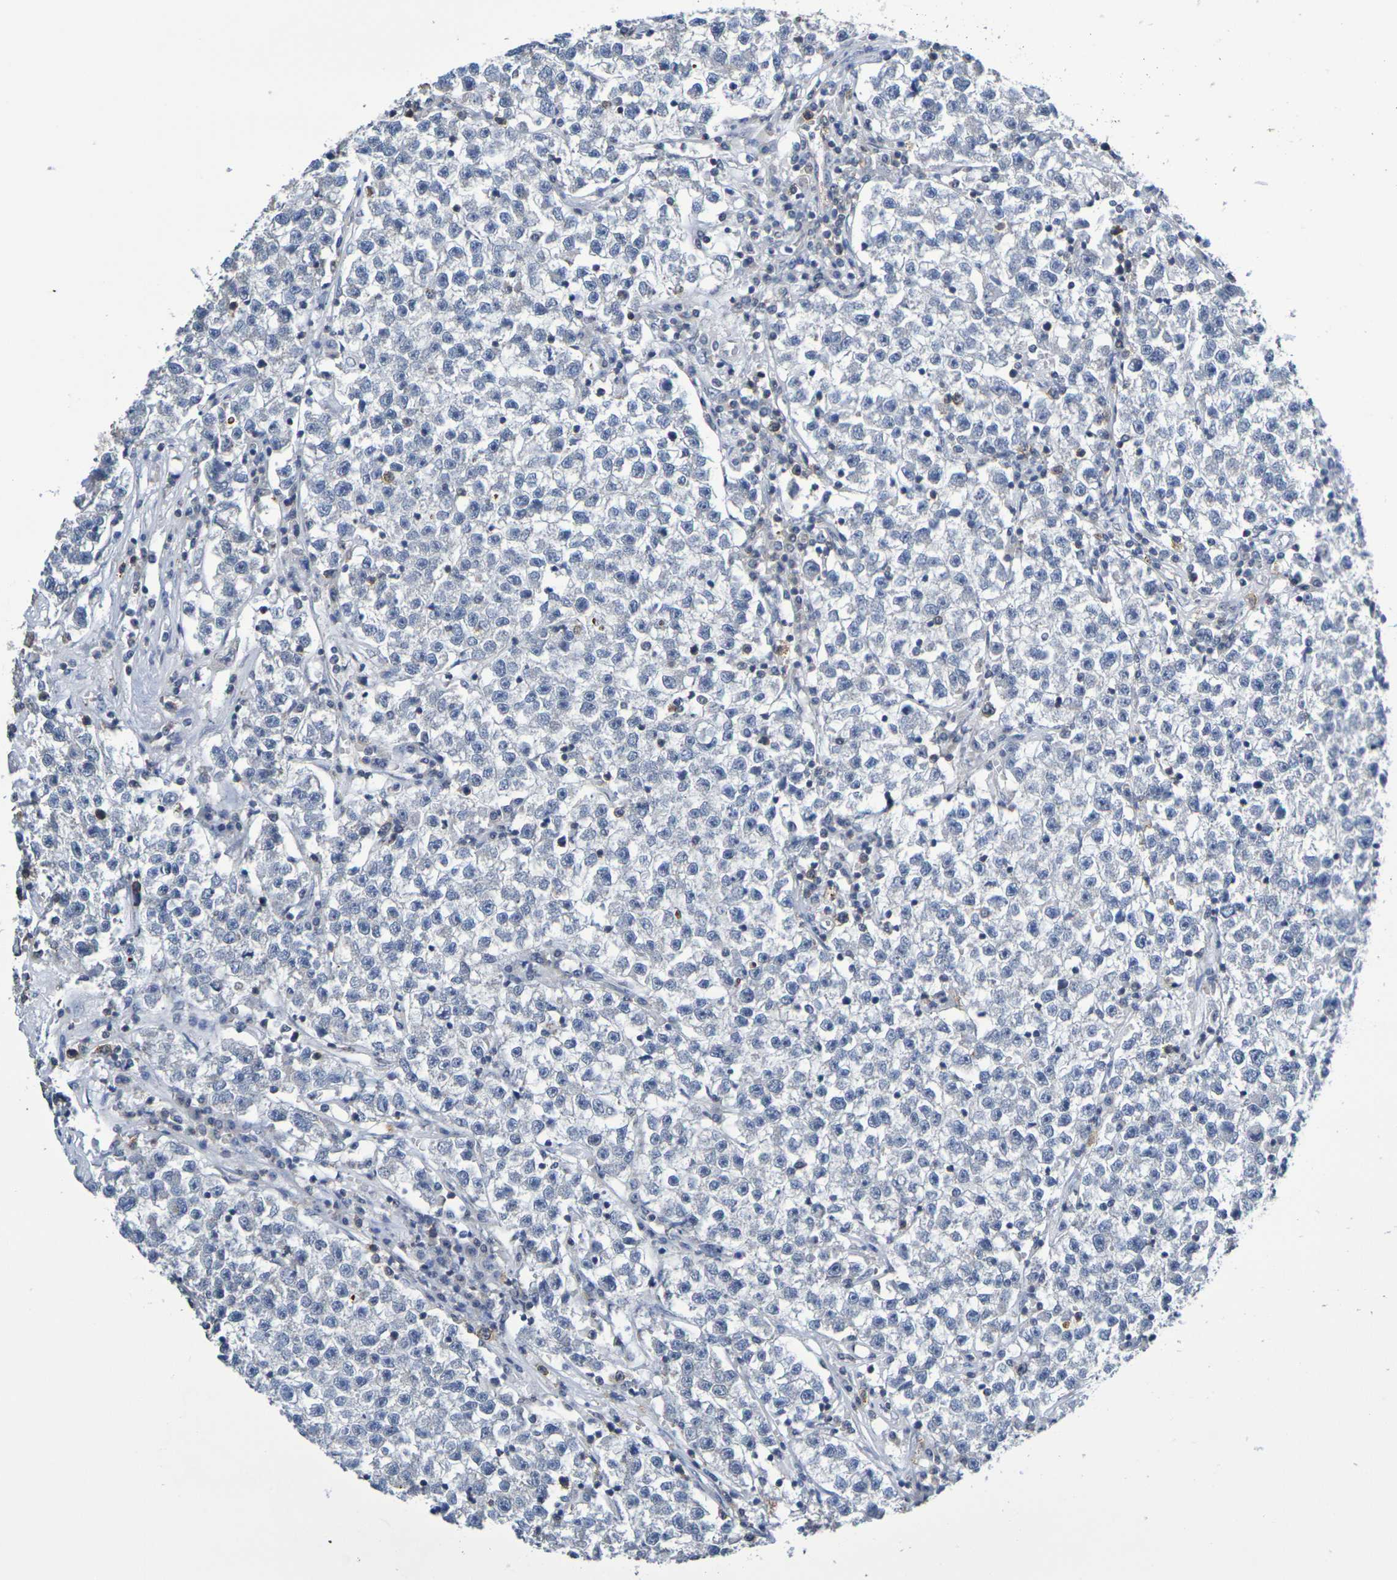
{"staining": {"intensity": "negative", "quantity": "none", "location": "none"}, "tissue": "testis cancer", "cell_type": "Tumor cells", "image_type": "cancer", "snomed": [{"axis": "morphology", "description": "Seminoma, NOS"}, {"axis": "topography", "description": "Testis"}], "caption": "IHC photomicrograph of neoplastic tissue: human testis seminoma stained with DAB reveals no significant protein positivity in tumor cells. (DAB (3,3'-diaminobenzidine) immunohistochemistry with hematoxylin counter stain).", "gene": "CHRNB1", "patient": {"sex": "male", "age": 22}}